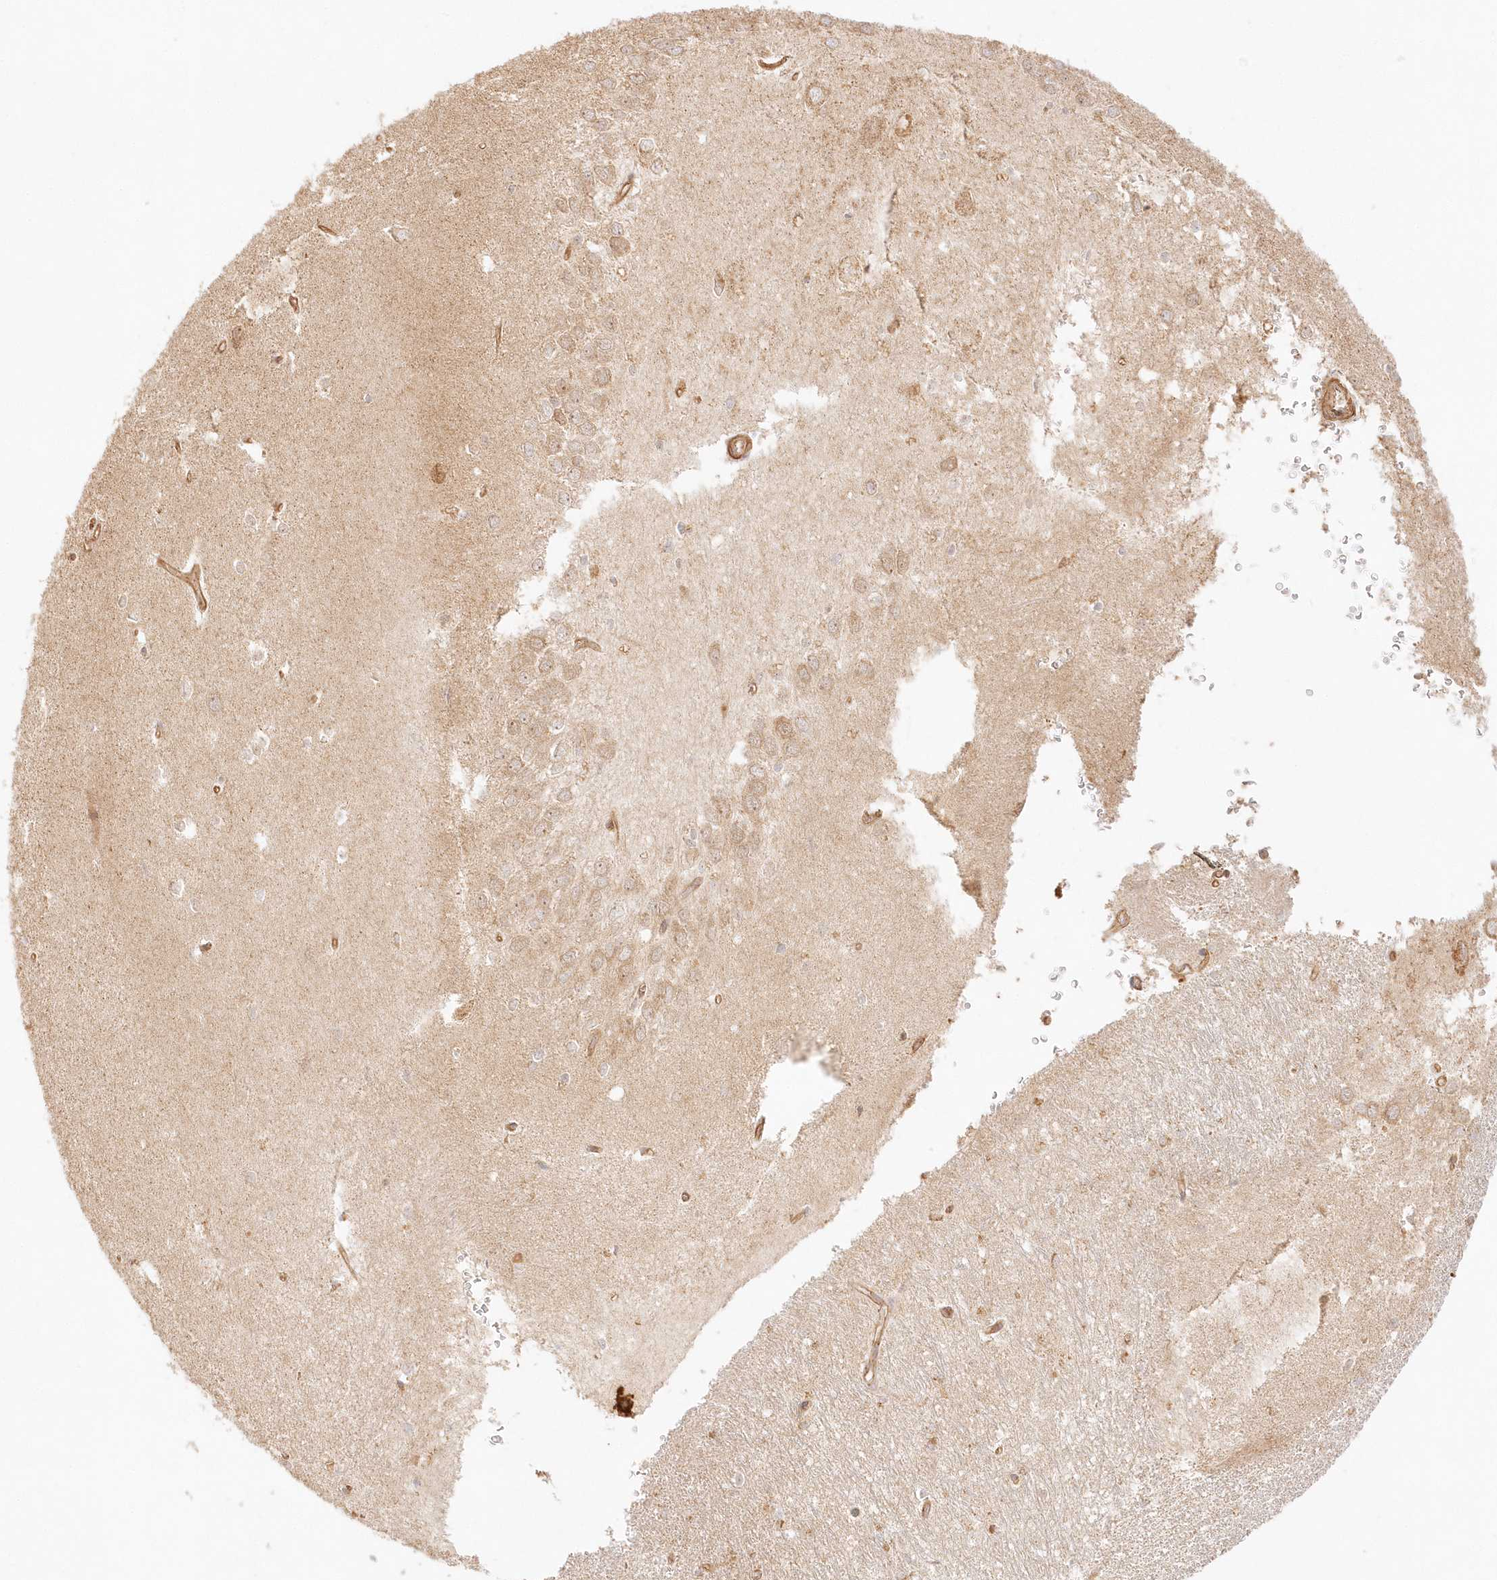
{"staining": {"intensity": "moderate", "quantity": ">75%", "location": "cytoplasmic/membranous"}, "tissue": "hippocampus", "cell_type": "Glial cells", "image_type": "normal", "snomed": [{"axis": "morphology", "description": "Normal tissue, NOS"}, {"axis": "topography", "description": "Hippocampus"}], "caption": "This histopathology image displays benign hippocampus stained with IHC to label a protein in brown. The cytoplasmic/membranous of glial cells show moderate positivity for the protein. Nuclei are counter-stained blue.", "gene": "KIAA0232", "patient": {"sex": "female", "age": 64}}